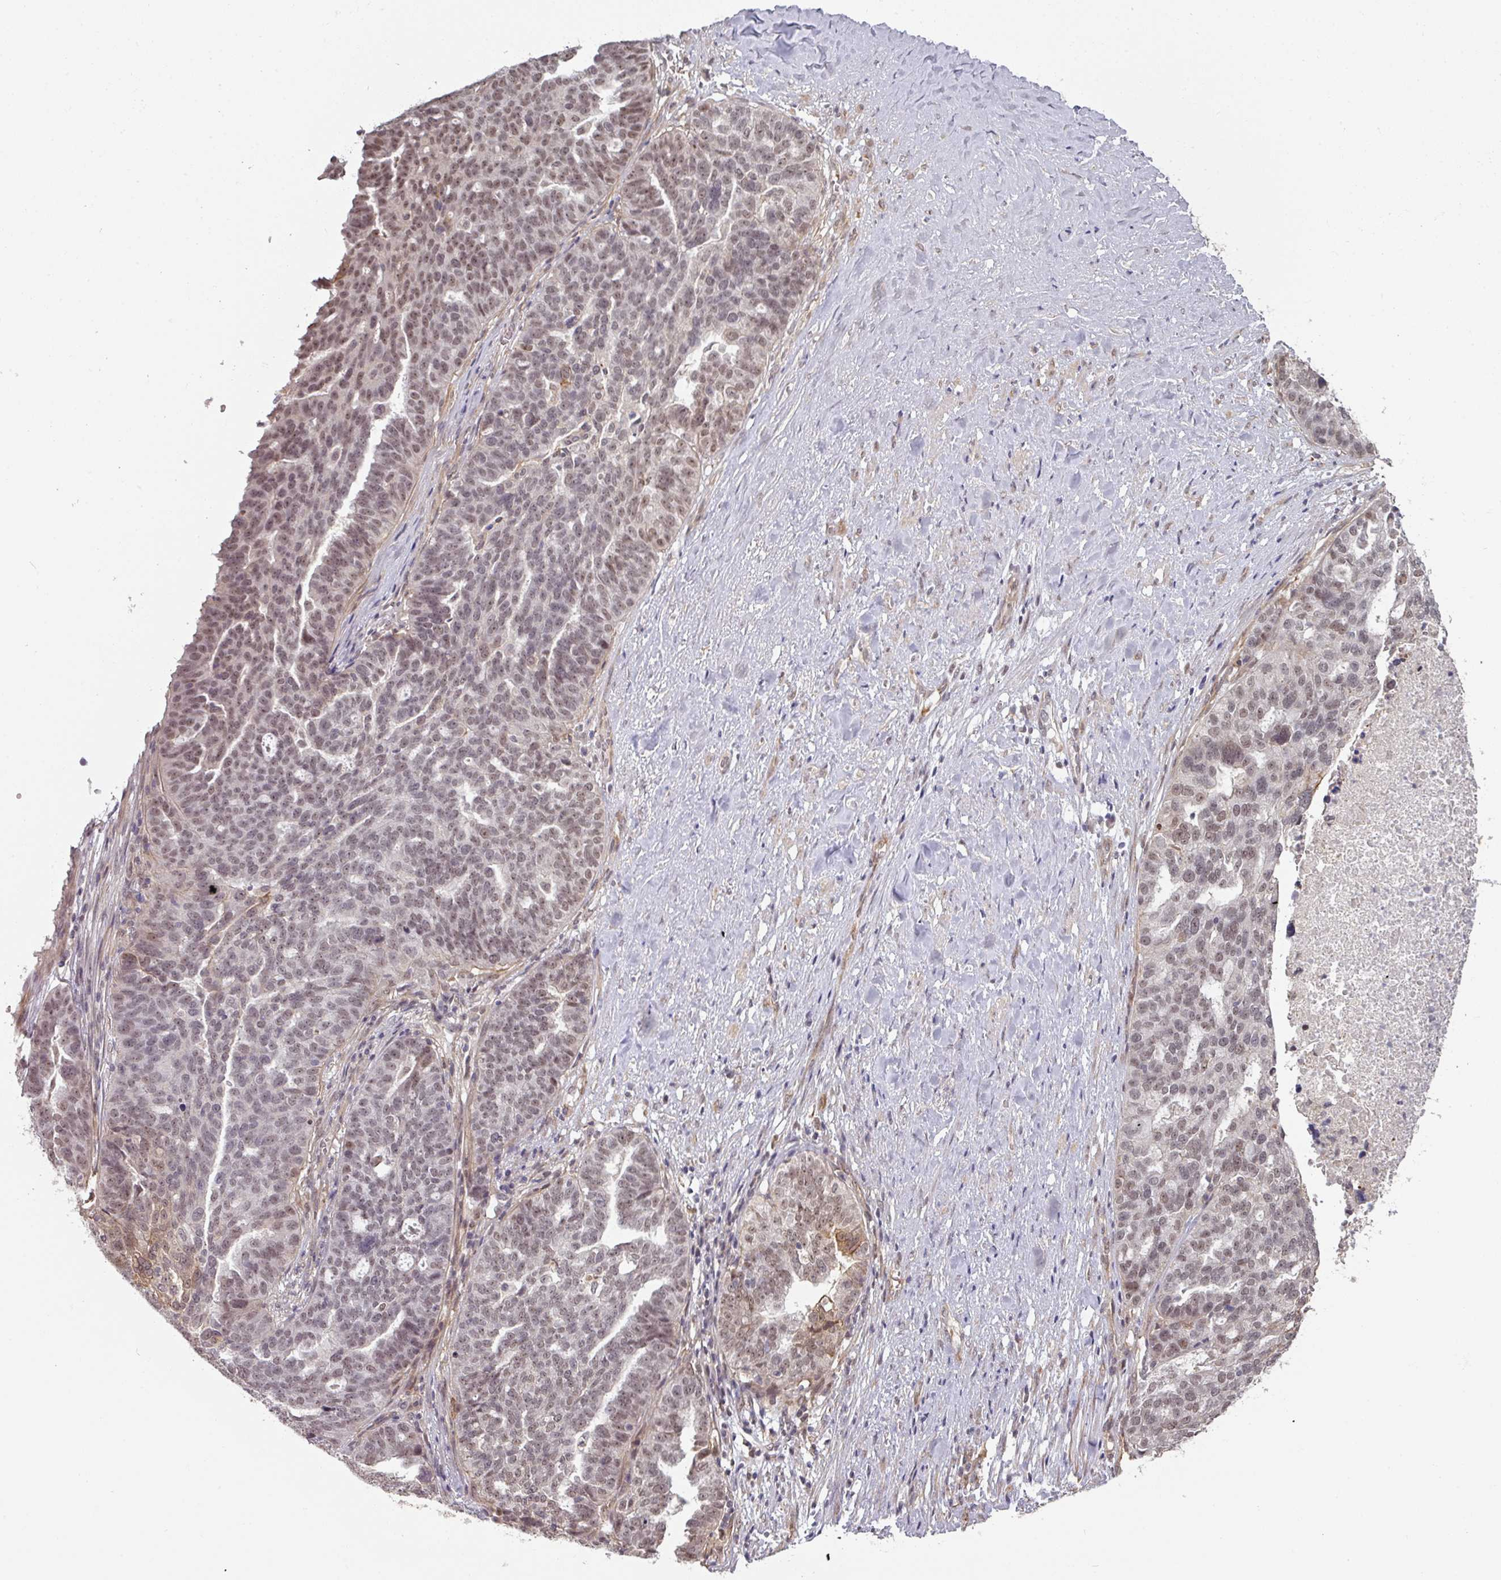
{"staining": {"intensity": "moderate", "quantity": "25%-75%", "location": "nuclear"}, "tissue": "ovarian cancer", "cell_type": "Tumor cells", "image_type": "cancer", "snomed": [{"axis": "morphology", "description": "Cystadenocarcinoma, serous, NOS"}, {"axis": "topography", "description": "Ovary"}], "caption": "A brown stain highlights moderate nuclear staining of a protein in ovarian cancer tumor cells.", "gene": "GTF2H3", "patient": {"sex": "female", "age": 59}}